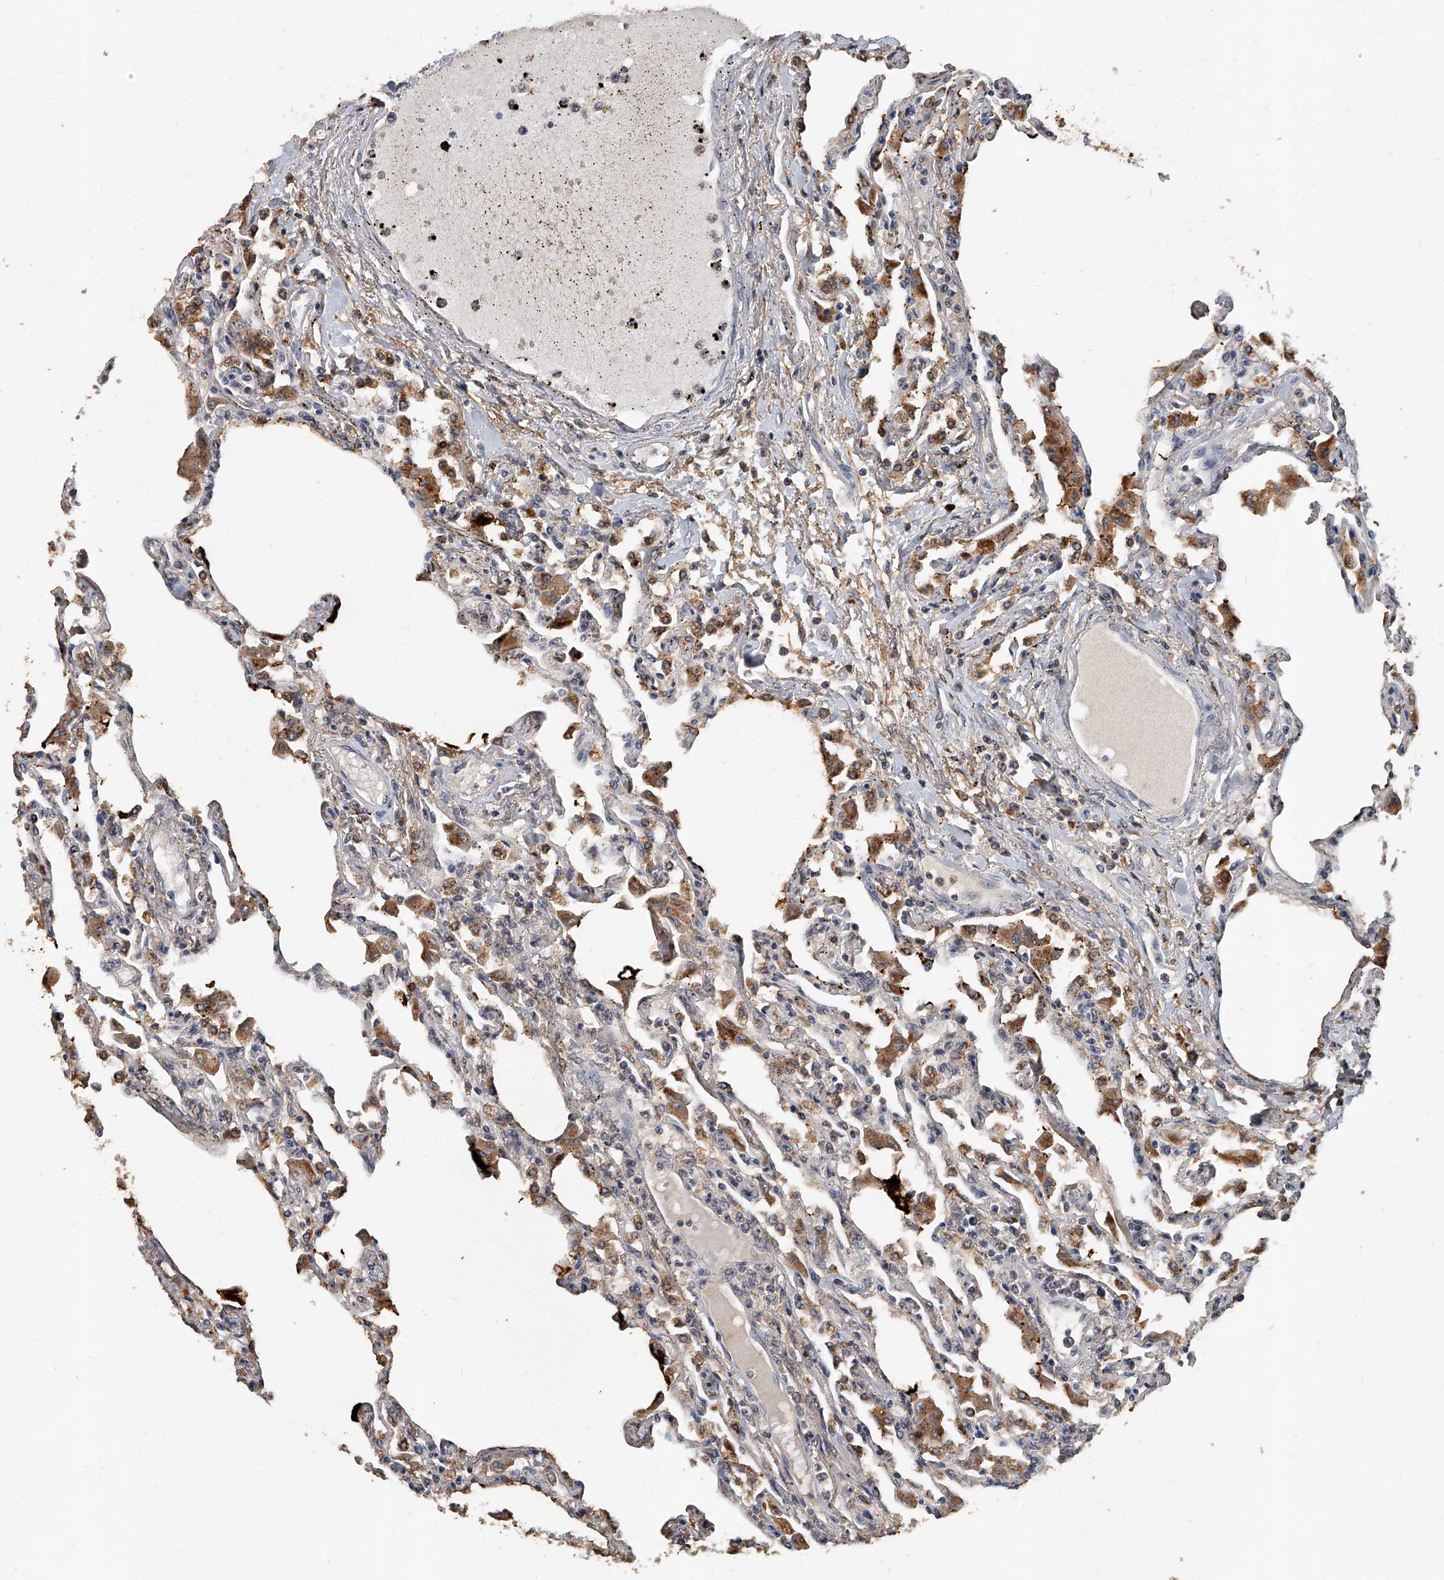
{"staining": {"intensity": "moderate", "quantity": "<25%", "location": "cytoplasmic/membranous"}, "tissue": "lung", "cell_type": "Alveolar cells", "image_type": "normal", "snomed": [{"axis": "morphology", "description": "Normal tissue, NOS"}, {"axis": "topography", "description": "Bronchus"}, {"axis": "topography", "description": "Lung"}], "caption": "IHC histopathology image of unremarkable lung: lung stained using immunohistochemistry exhibits low levels of moderate protein expression localized specifically in the cytoplasmic/membranous of alveolar cells, appearing as a cytoplasmic/membranous brown color.", "gene": "JAG2", "patient": {"sex": "female", "age": 49}}